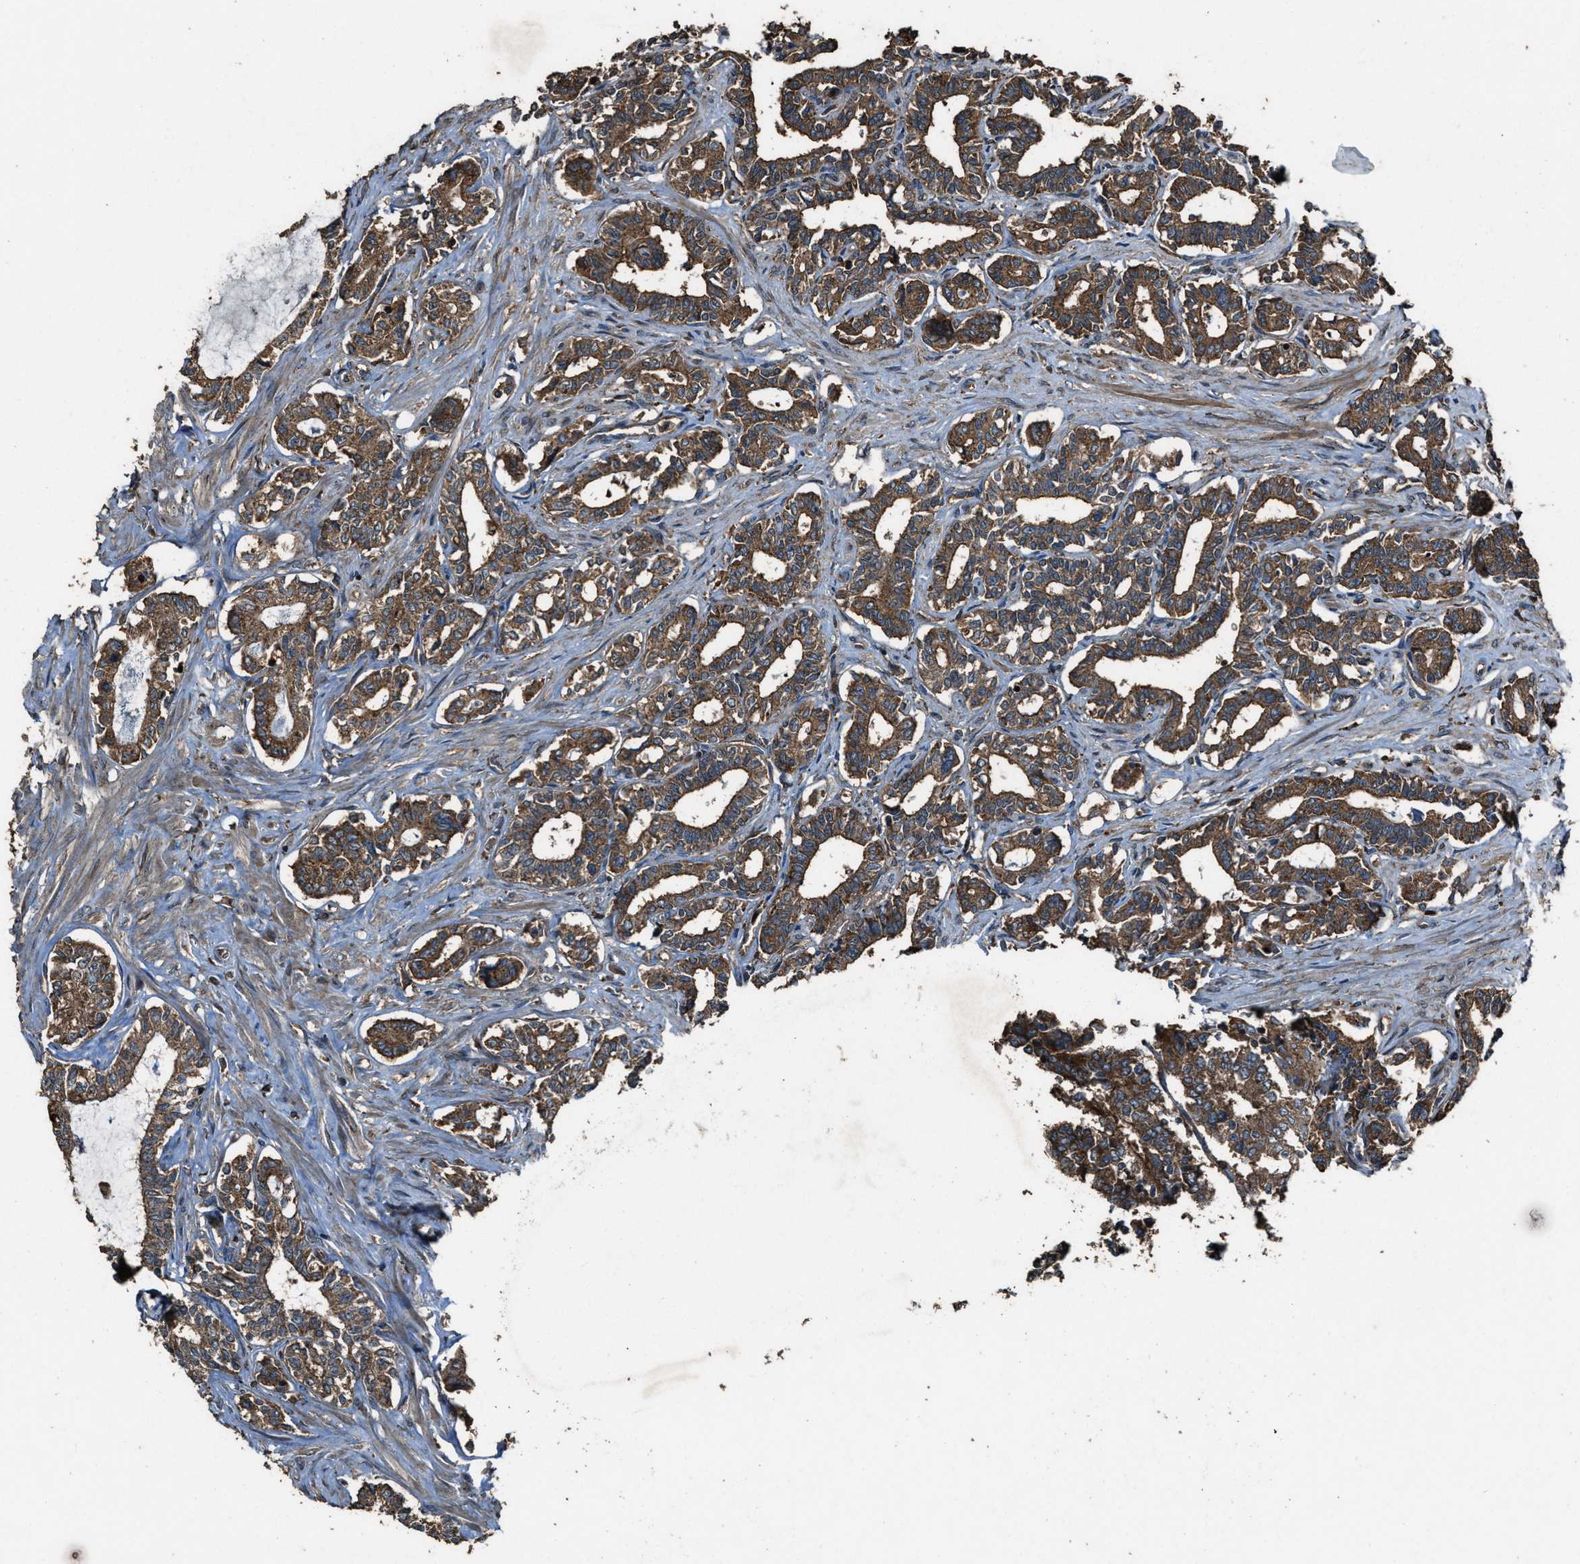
{"staining": {"intensity": "moderate", "quantity": ">75%", "location": "cytoplasmic/membranous"}, "tissue": "seminal vesicle", "cell_type": "Glandular cells", "image_type": "normal", "snomed": [{"axis": "morphology", "description": "Normal tissue, NOS"}, {"axis": "morphology", "description": "Adenocarcinoma, High grade"}, {"axis": "topography", "description": "Prostate"}, {"axis": "topography", "description": "Seminal veicle"}], "caption": "Immunohistochemistry of normal human seminal vesicle displays medium levels of moderate cytoplasmic/membranous expression in approximately >75% of glandular cells. (DAB (3,3'-diaminobenzidine) = brown stain, brightfield microscopy at high magnification).", "gene": "MAP3K8", "patient": {"sex": "male", "age": 55}}